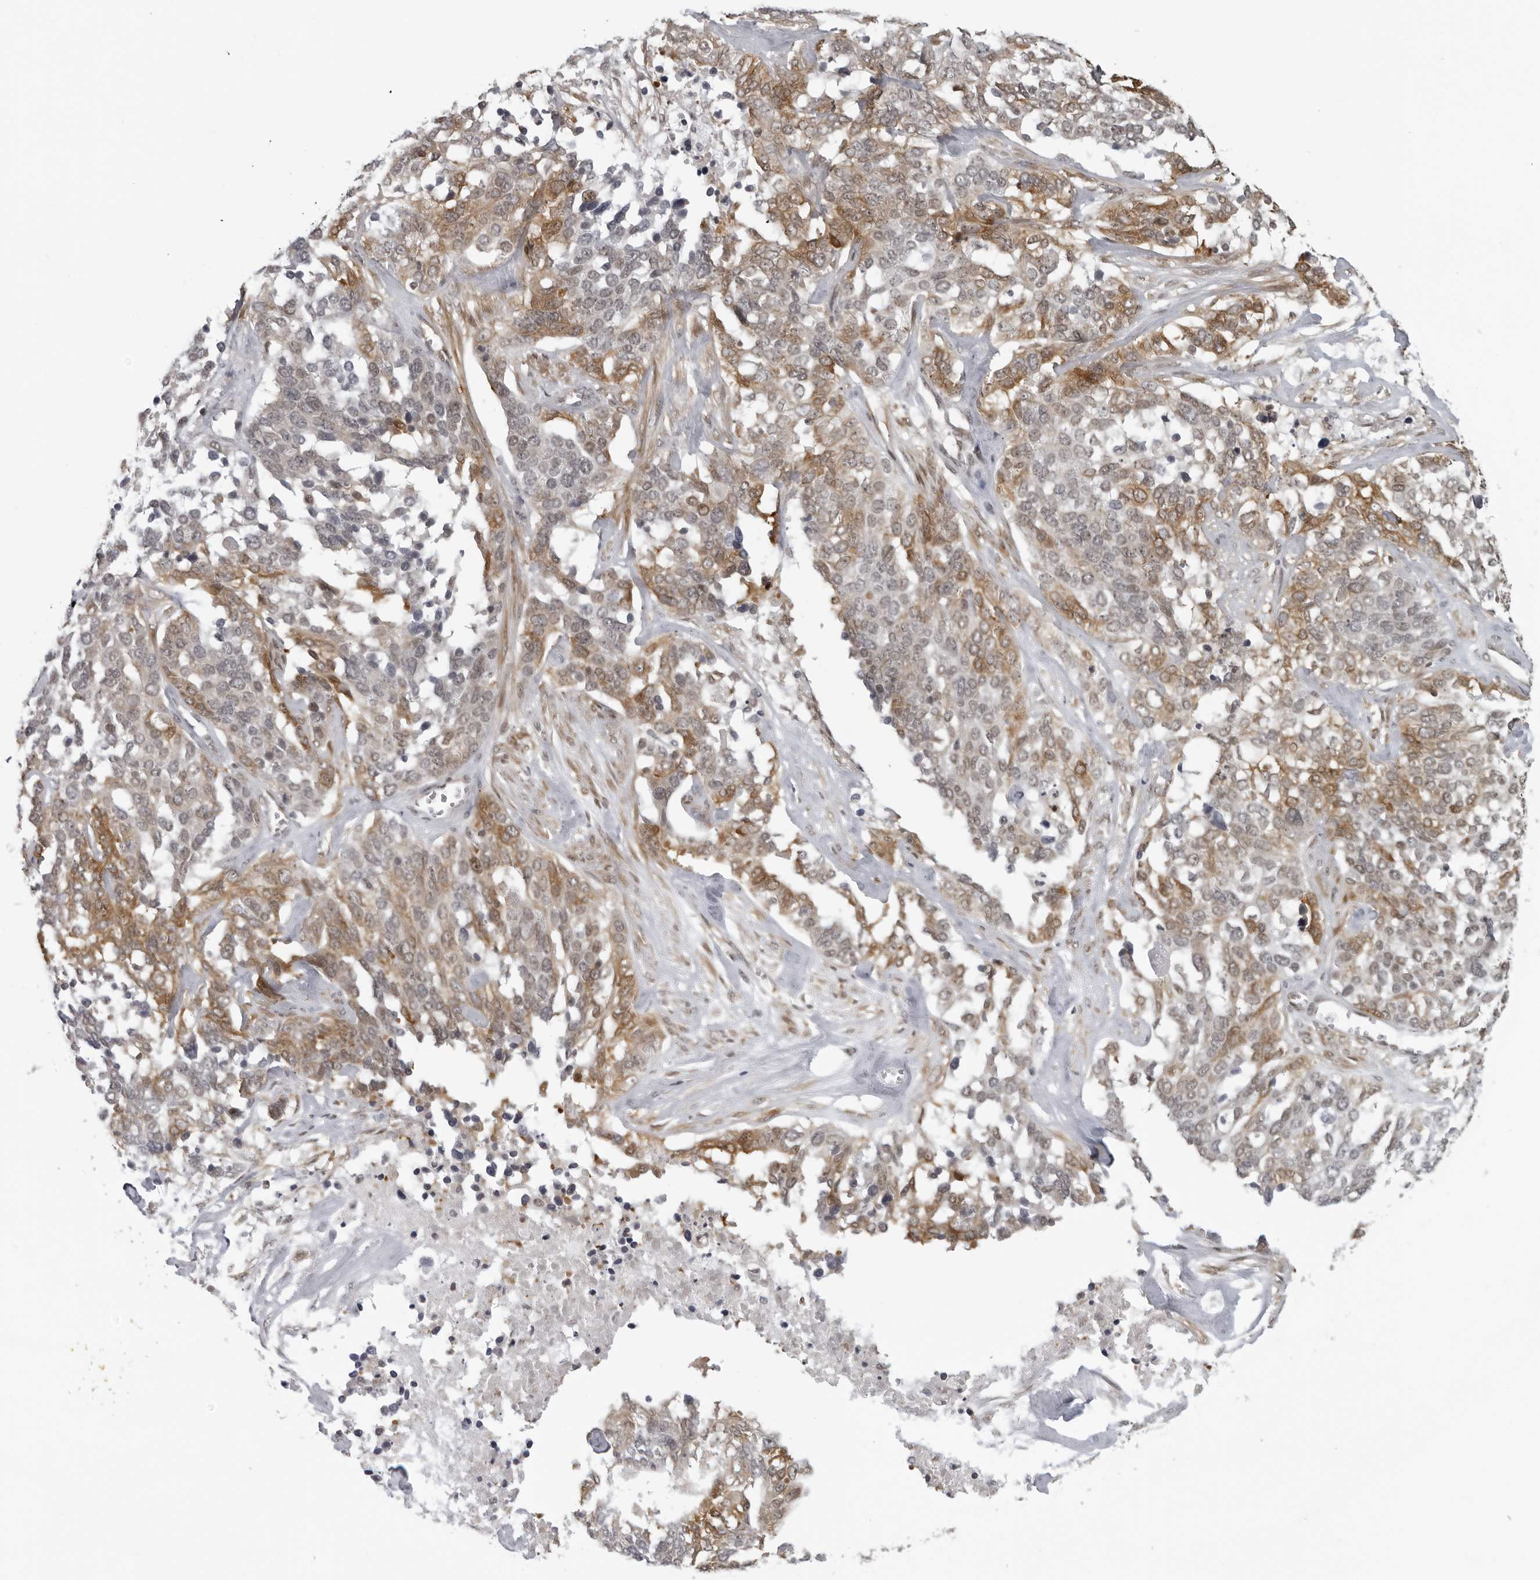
{"staining": {"intensity": "moderate", "quantity": "25%-75%", "location": "cytoplasmic/membranous"}, "tissue": "ovarian cancer", "cell_type": "Tumor cells", "image_type": "cancer", "snomed": [{"axis": "morphology", "description": "Cystadenocarcinoma, serous, NOS"}, {"axis": "topography", "description": "Ovary"}], "caption": "Tumor cells exhibit moderate cytoplasmic/membranous staining in about 25%-75% of cells in serous cystadenocarcinoma (ovarian).", "gene": "MAF", "patient": {"sex": "female", "age": 44}}